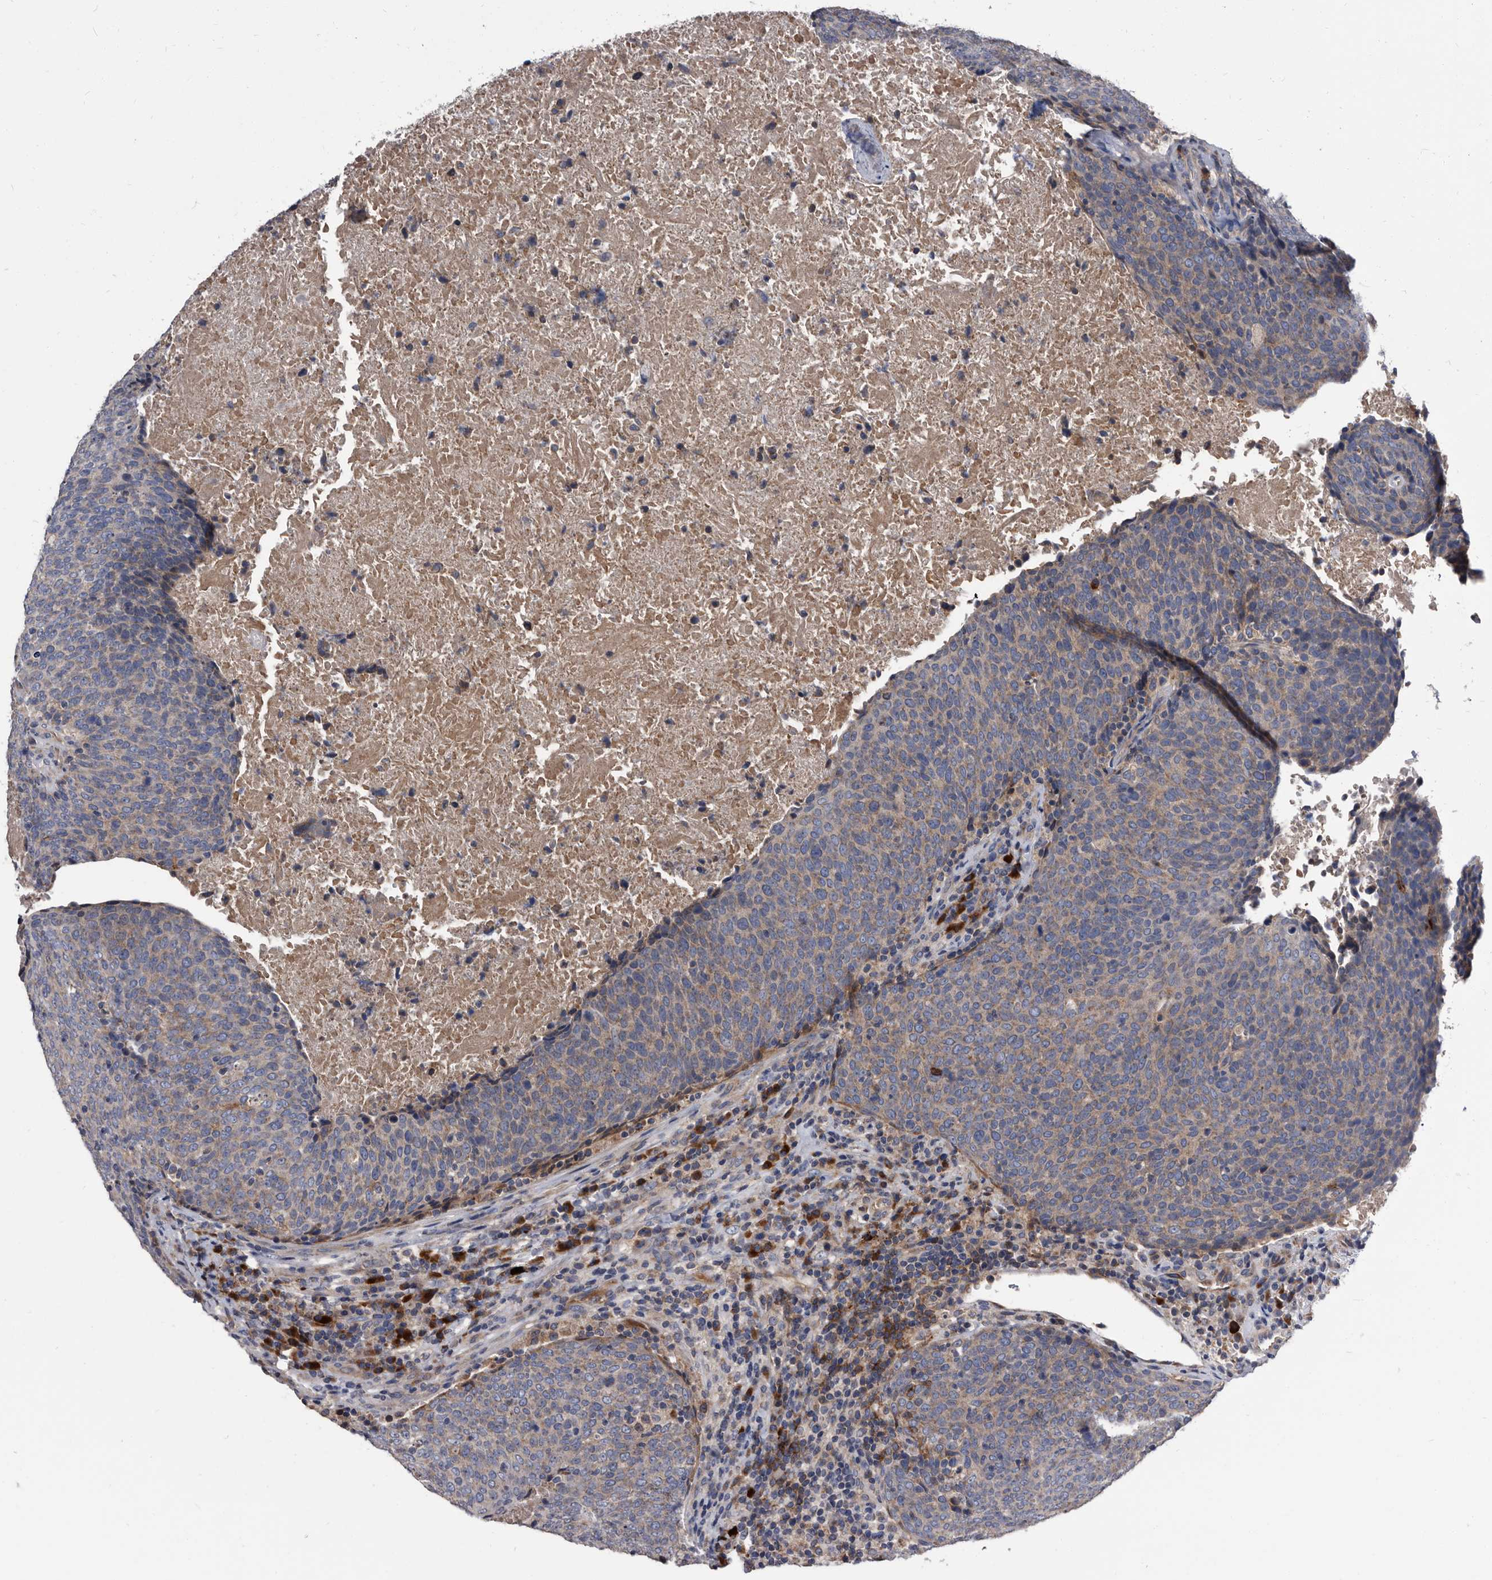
{"staining": {"intensity": "weak", "quantity": ">75%", "location": "cytoplasmic/membranous"}, "tissue": "head and neck cancer", "cell_type": "Tumor cells", "image_type": "cancer", "snomed": [{"axis": "morphology", "description": "Squamous cell carcinoma, NOS"}, {"axis": "morphology", "description": "Squamous cell carcinoma, metastatic, NOS"}, {"axis": "topography", "description": "Lymph node"}, {"axis": "topography", "description": "Head-Neck"}], "caption": "A histopathology image of human metastatic squamous cell carcinoma (head and neck) stained for a protein exhibits weak cytoplasmic/membranous brown staining in tumor cells.", "gene": "DTNBP1", "patient": {"sex": "male", "age": 62}}